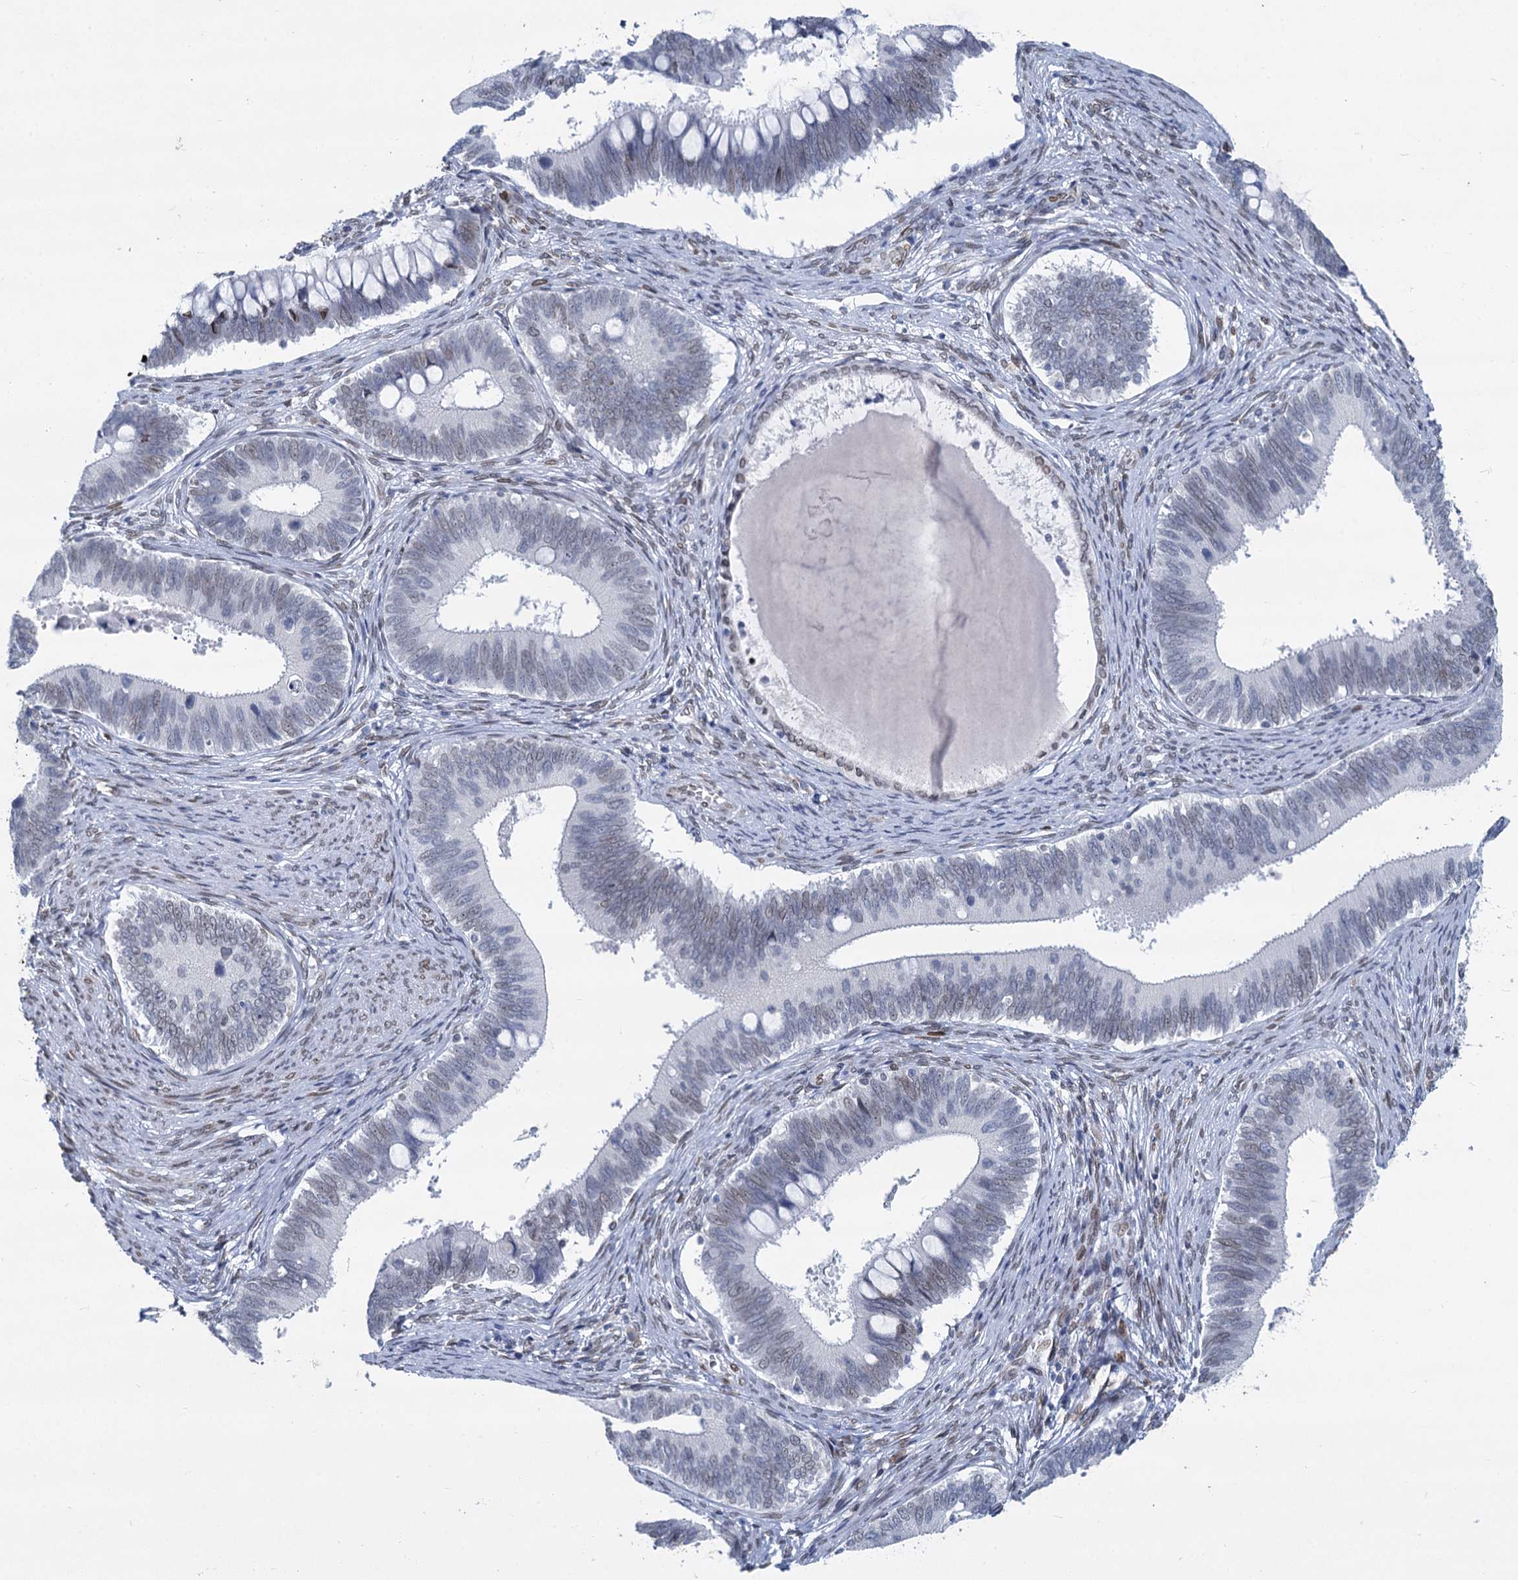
{"staining": {"intensity": "weak", "quantity": "25%-75%", "location": "cytoplasmic/membranous,nuclear"}, "tissue": "cervical cancer", "cell_type": "Tumor cells", "image_type": "cancer", "snomed": [{"axis": "morphology", "description": "Adenocarcinoma, NOS"}, {"axis": "topography", "description": "Cervix"}], "caption": "An image showing weak cytoplasmic/membranous and nuclear staining in approximately 25%-75% of tumor cells in cervical cancer (adenocarcinoma), as visualized by brown immunohistochemical staining.", "gene": "PRSS35", "patient": {"sex": "female", "age": 42}}